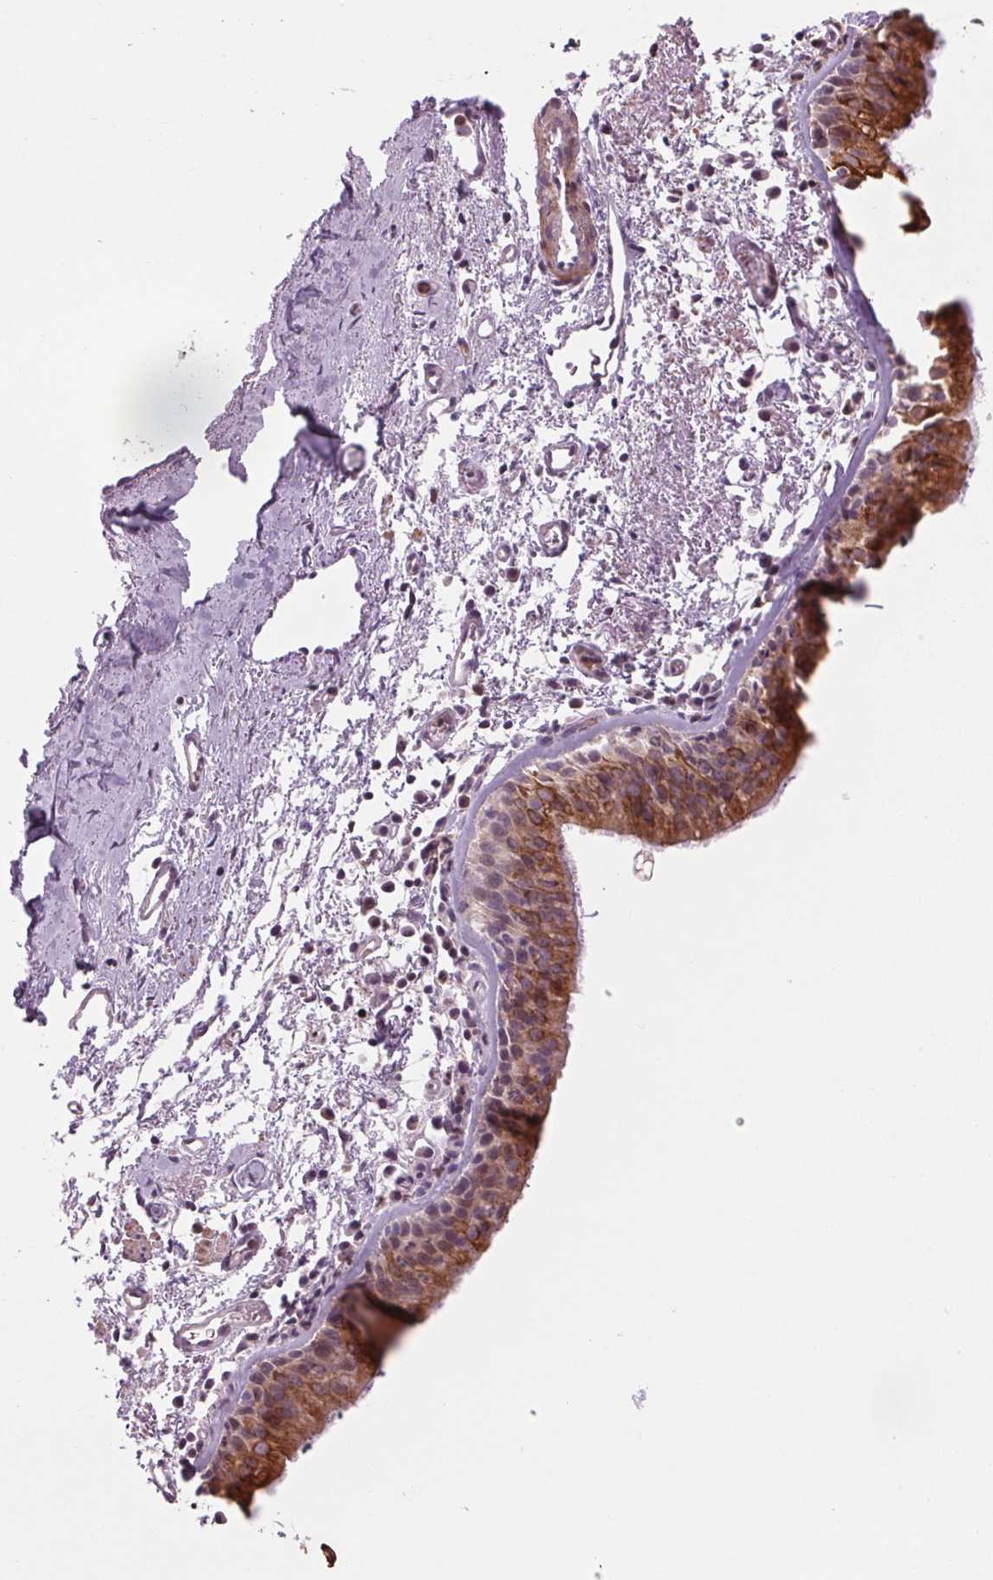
{"staining": {"intensity": "strong", "quantity": ">75%", "location": "cytoplasmic/membranous"}, "tissue": "bronchus", "cell_type": "Respiratory epithelial cells", "image_type": "normal", "snomed": [{"axis": "morphology", "description": "Normal tissue, NOS"}, {"axis": "morphology", "description": "Adenocarcinoma, NOS"}, {"axis": "topography", "description": "Bronchus"}], "caption": "Benign bronchus exhibits strong cytoplasmic/membranous positivity in approximately >75% of respiratory epithelial cells, visualized by immunohistochemistry.", "gene": "HHLA2", "patient": {"sex": "male", "age": 68}}